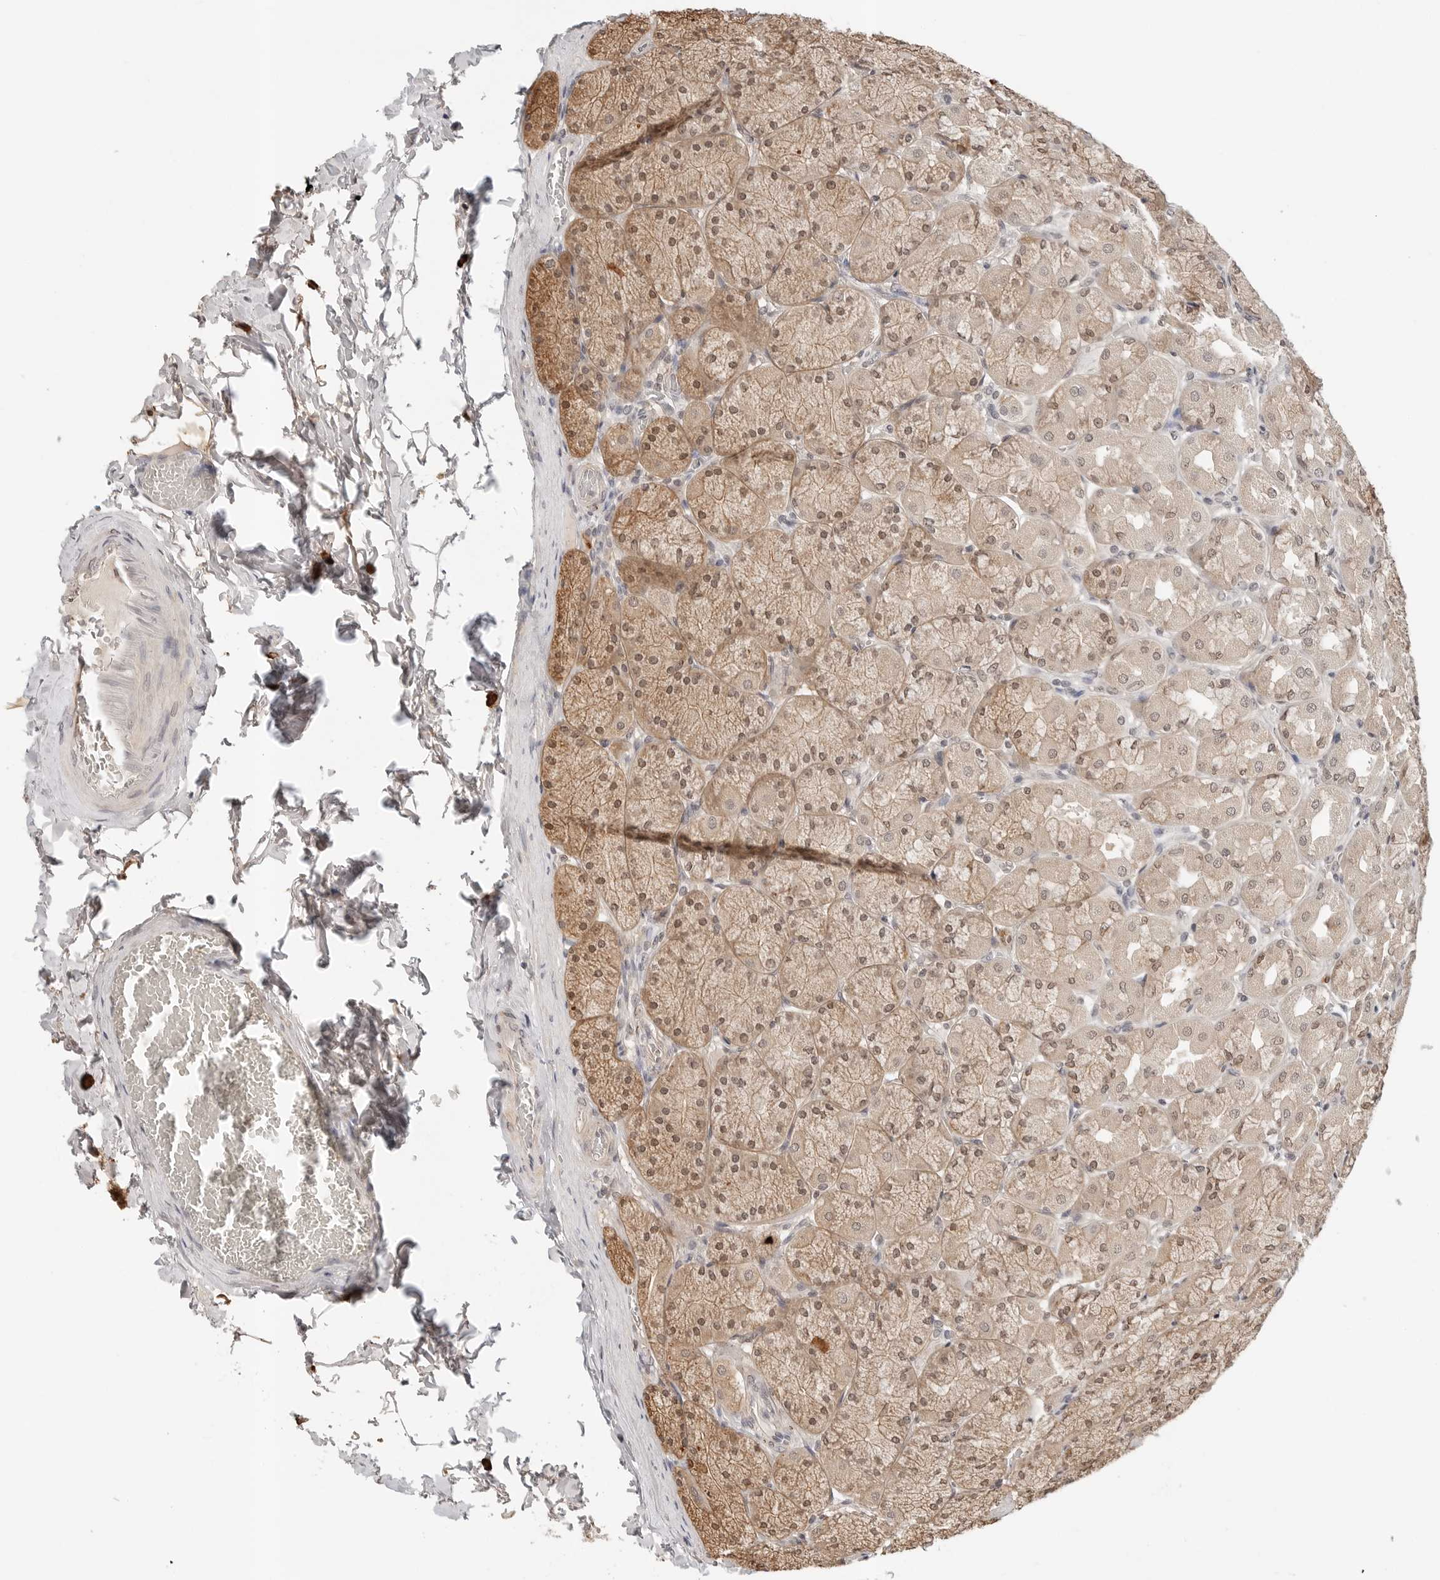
{"staining": {"intensity": "weak", "quantity": "25%-75%", "location": "cytoplasmic/membranous,nuclear"}, "tissue": "stomach", "cell_type": "Glandular cells", "image_type": "normal", "snomed": [{"axis": "morphology", "description": "Normal tissue, NOS"}, {"axis": "topography", "description": "Stomach, upper"}], "caption": "A low amount of weak cytoplasmic/membranous,nuclear positivity is seen in about 25%-75% of glandular cells in normal stomach.", "gene": "IL24", "patient": {"sex": "female", "age": 56}}